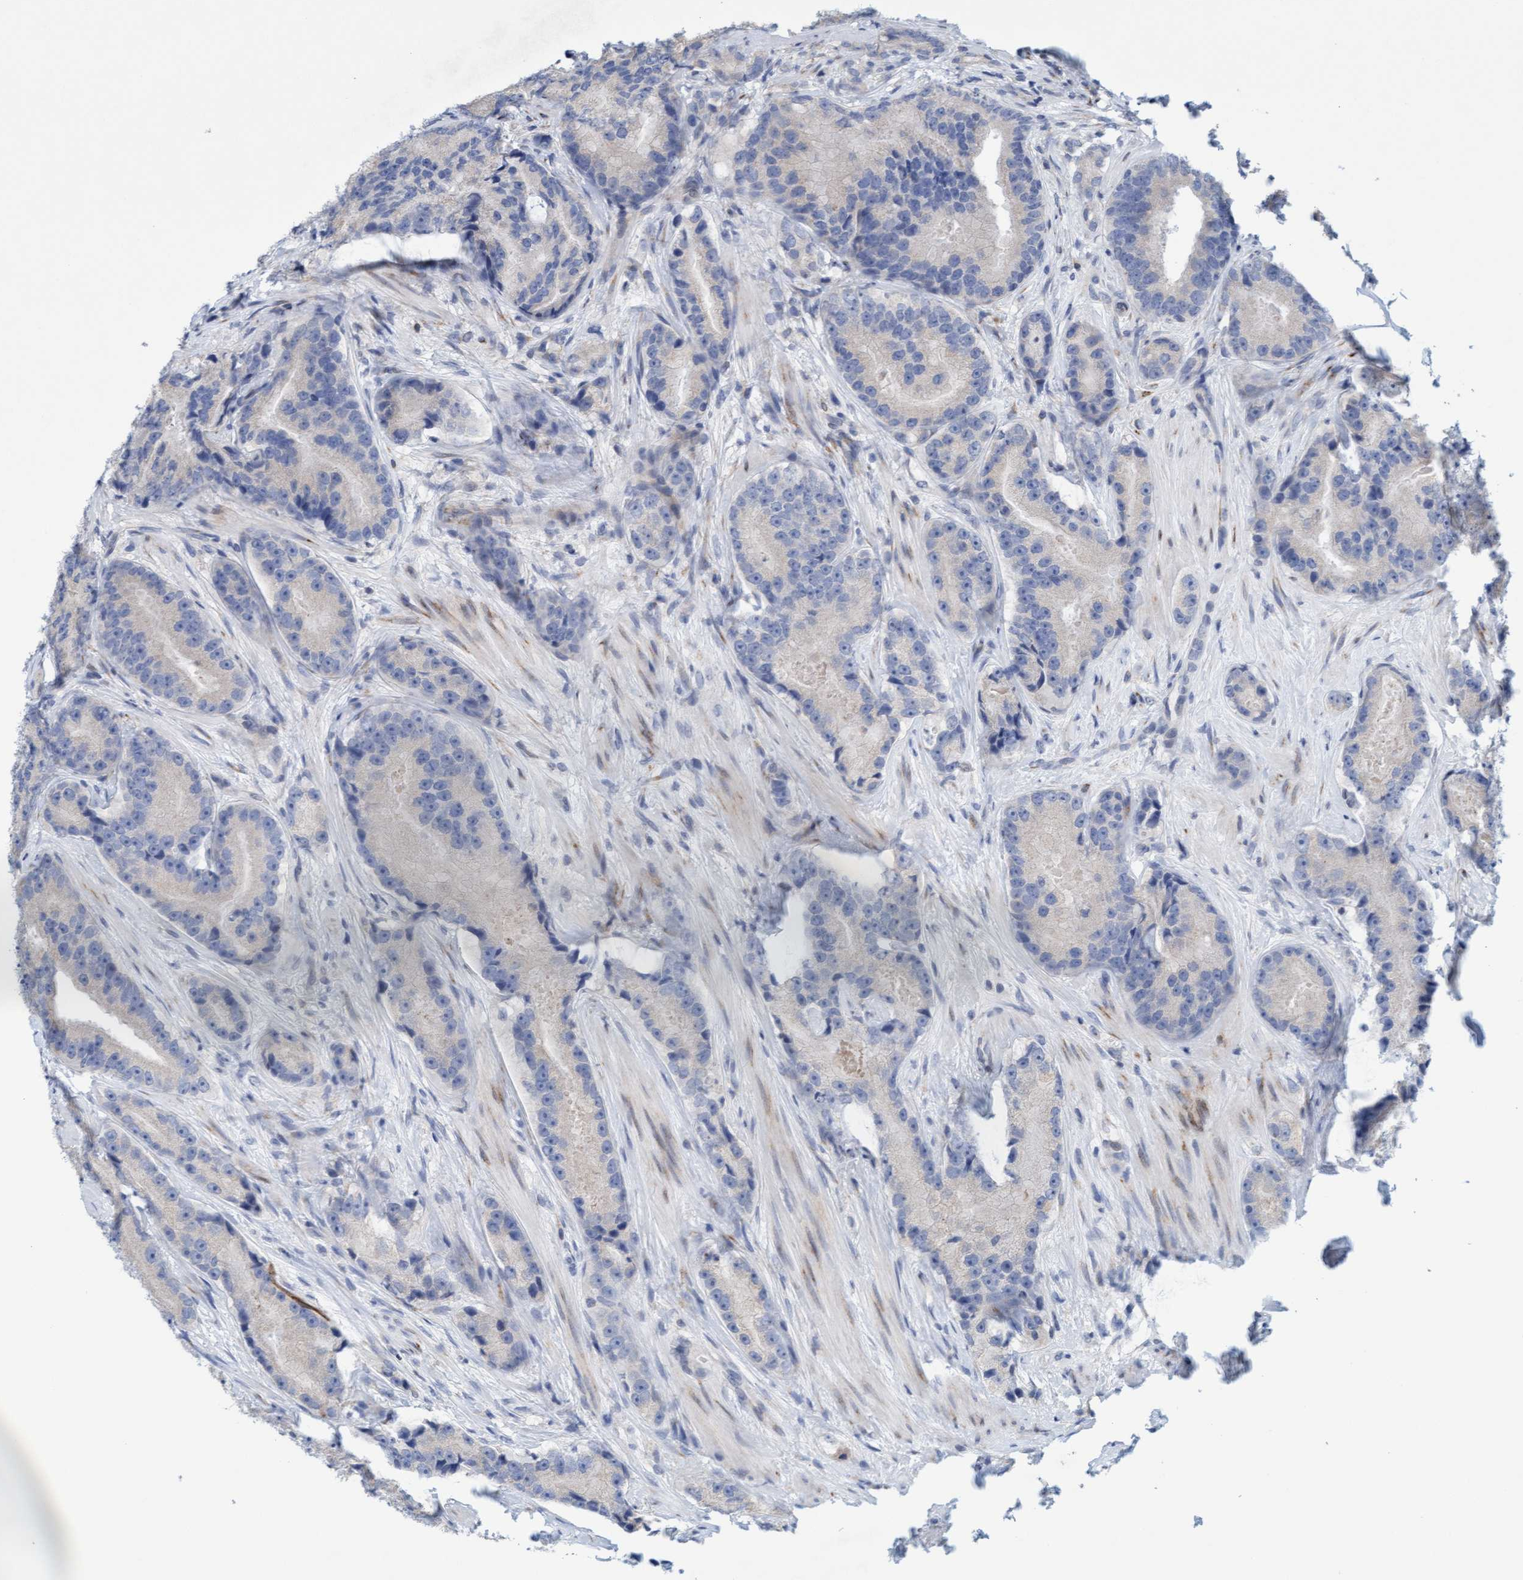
{"staining": {"intensity": "negative", "quantity": "none", "location": "none"}, "tissue": "prostate cancer", "cell_type": "Tumor cells", "image_type": "cancer", "snomed": [{"axis": "morphology", "description": "Adenocarcinoma, High grade"}, {"axis": "topography", "description": "Prostate"}], "caption": "Prostate cancer (adenocarcinoma (high-grade)) stained for a protein using IHC exhibits no staining tumor cells.", "gene": "SLC28A3", "patient": {"sex": "male", "age": 55}}